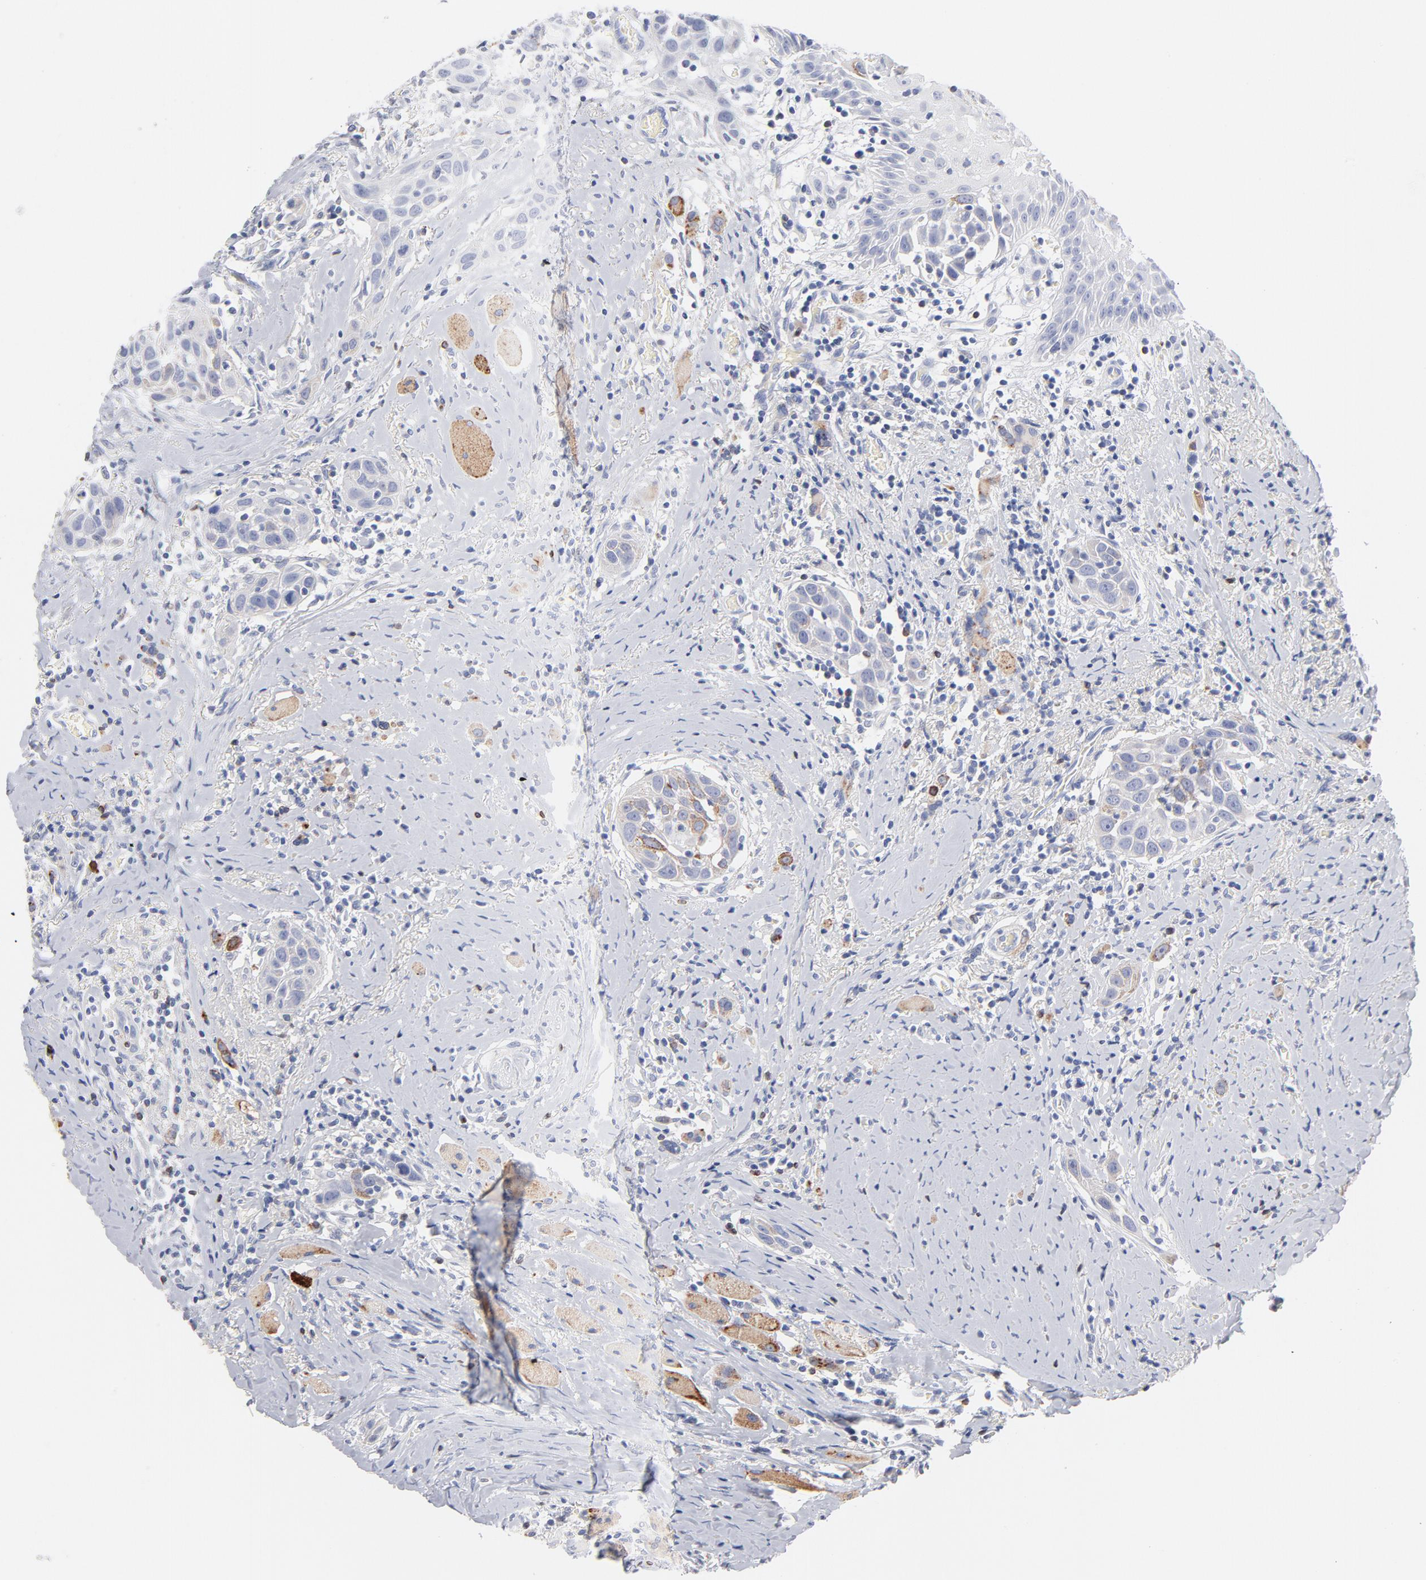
{"staining": {"intensity": "negative", "quantity": "none", "location": "none"}, "tissue": "head and neck cancer", "cell_type": "Tumor cells", "image_type": "cancer", "snomed": [{"axis": "morphology", "description": "Squamous cell carcinoma, NOS"}, {"axis": "topography", "description": "Oral tissue"}, {"axis": "topography", "description": "Head-Neck"}], "caption": "Tumor cells are negative for brown protein staining in head and neck squamous cell carcinoma.", "gene": "MID1", "patient": {"sex": "female", "age": 50}}